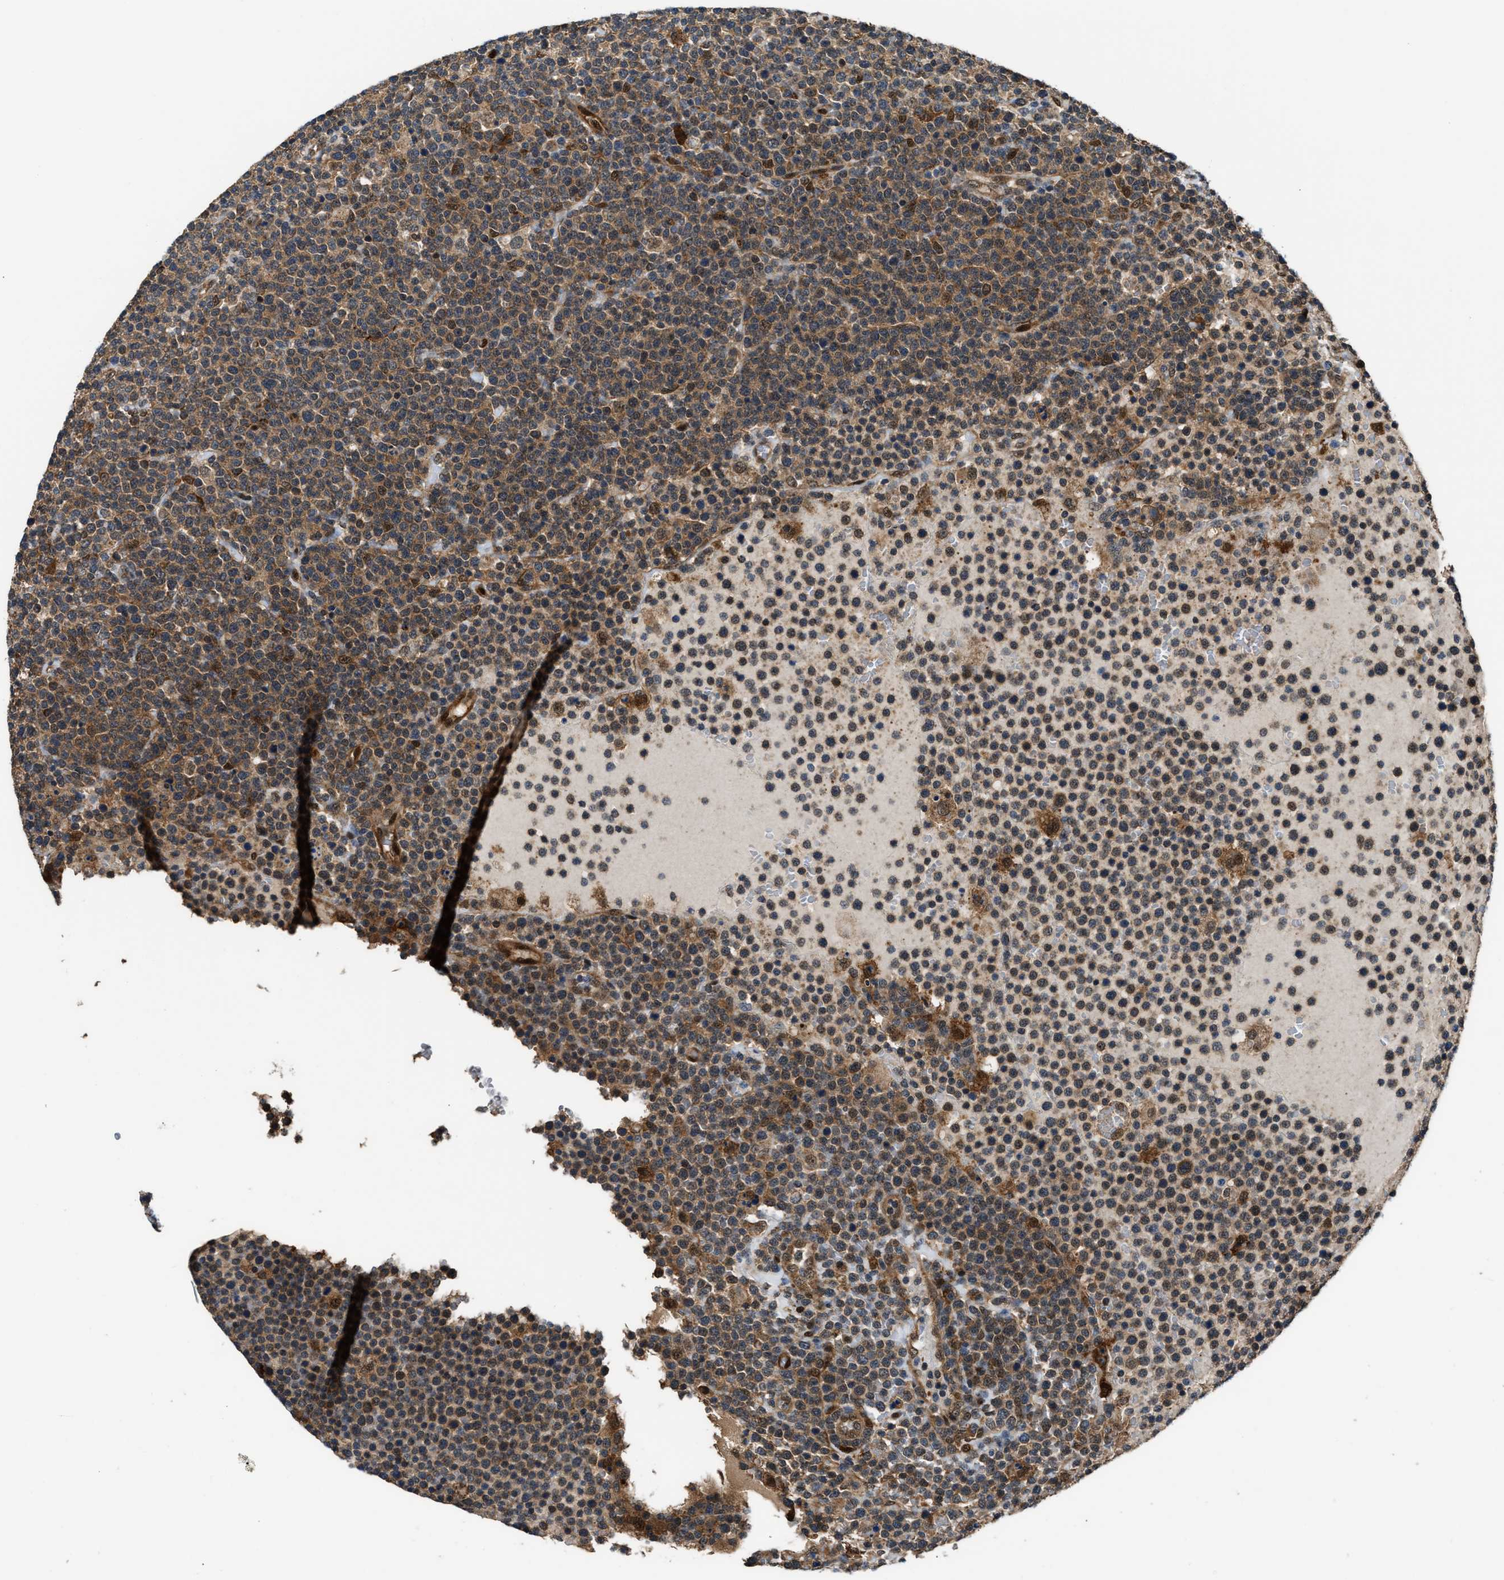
{"staining": {"intensity": "moderate", "quantity": ">75%", "location": "cytoplasmic/membranous"}, "tissue": "lymphoma", "cell_type": "Tumor cells", "image_type": "cancer", "snomed": [{"axis": "morphology", "description": "Malignant lymphoma, non-Hodgkin's type, High grade"}, {"axis": "topography", "description": "Lymph node"}], "caption": "Protein staining reveals moderate cytoplasmic/membranous positivity in approximately >75% of tumor cells in high-grade malignant lymphoma, non-Hodgkin's type.", "gene": "PPA1", "patient": {"sex": "male", "age": 61}}